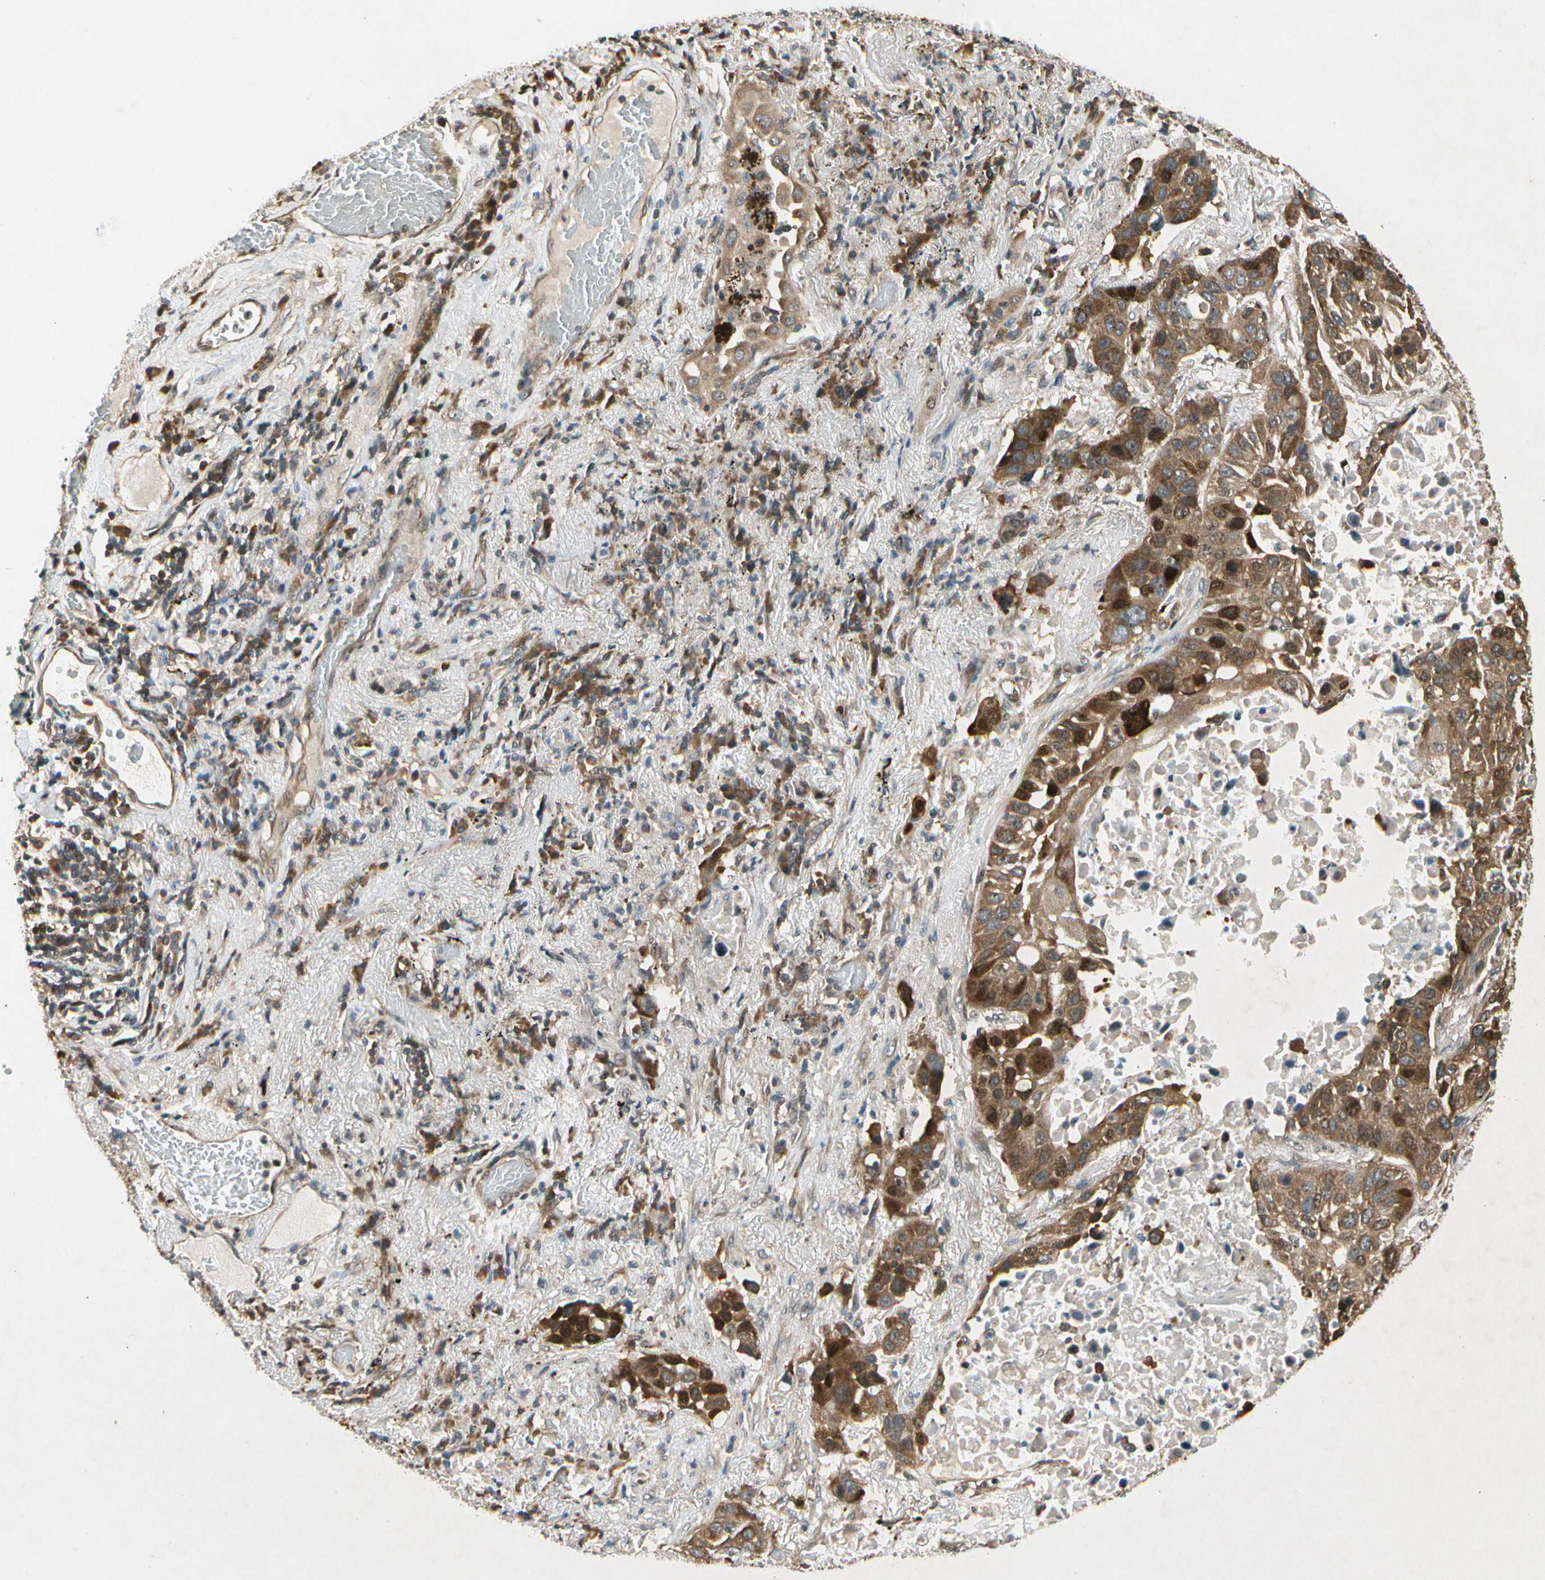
{"staining": {"intensity": "moderate", "quantity": ">75%", "location": "cytoplasmic/membranous,nuclear"}, "tissue": "lung cancer", "cell_type": "Tumor cells", "image_type": "cancer", "snomed": [{"axis": "morphology", "description": "Squamous cell carcinoma, NOS"}, {"axis": "topography", "description": "Lung"}], "caption": "Tumor cells exhibit moderate cytoplasmic/membranous and nuclear positivity in approximately >75% of cells in squamous cell carcinoma (lung).", "gene": "EIF1AX", "patient": {"sex": "male", "age": 57}}